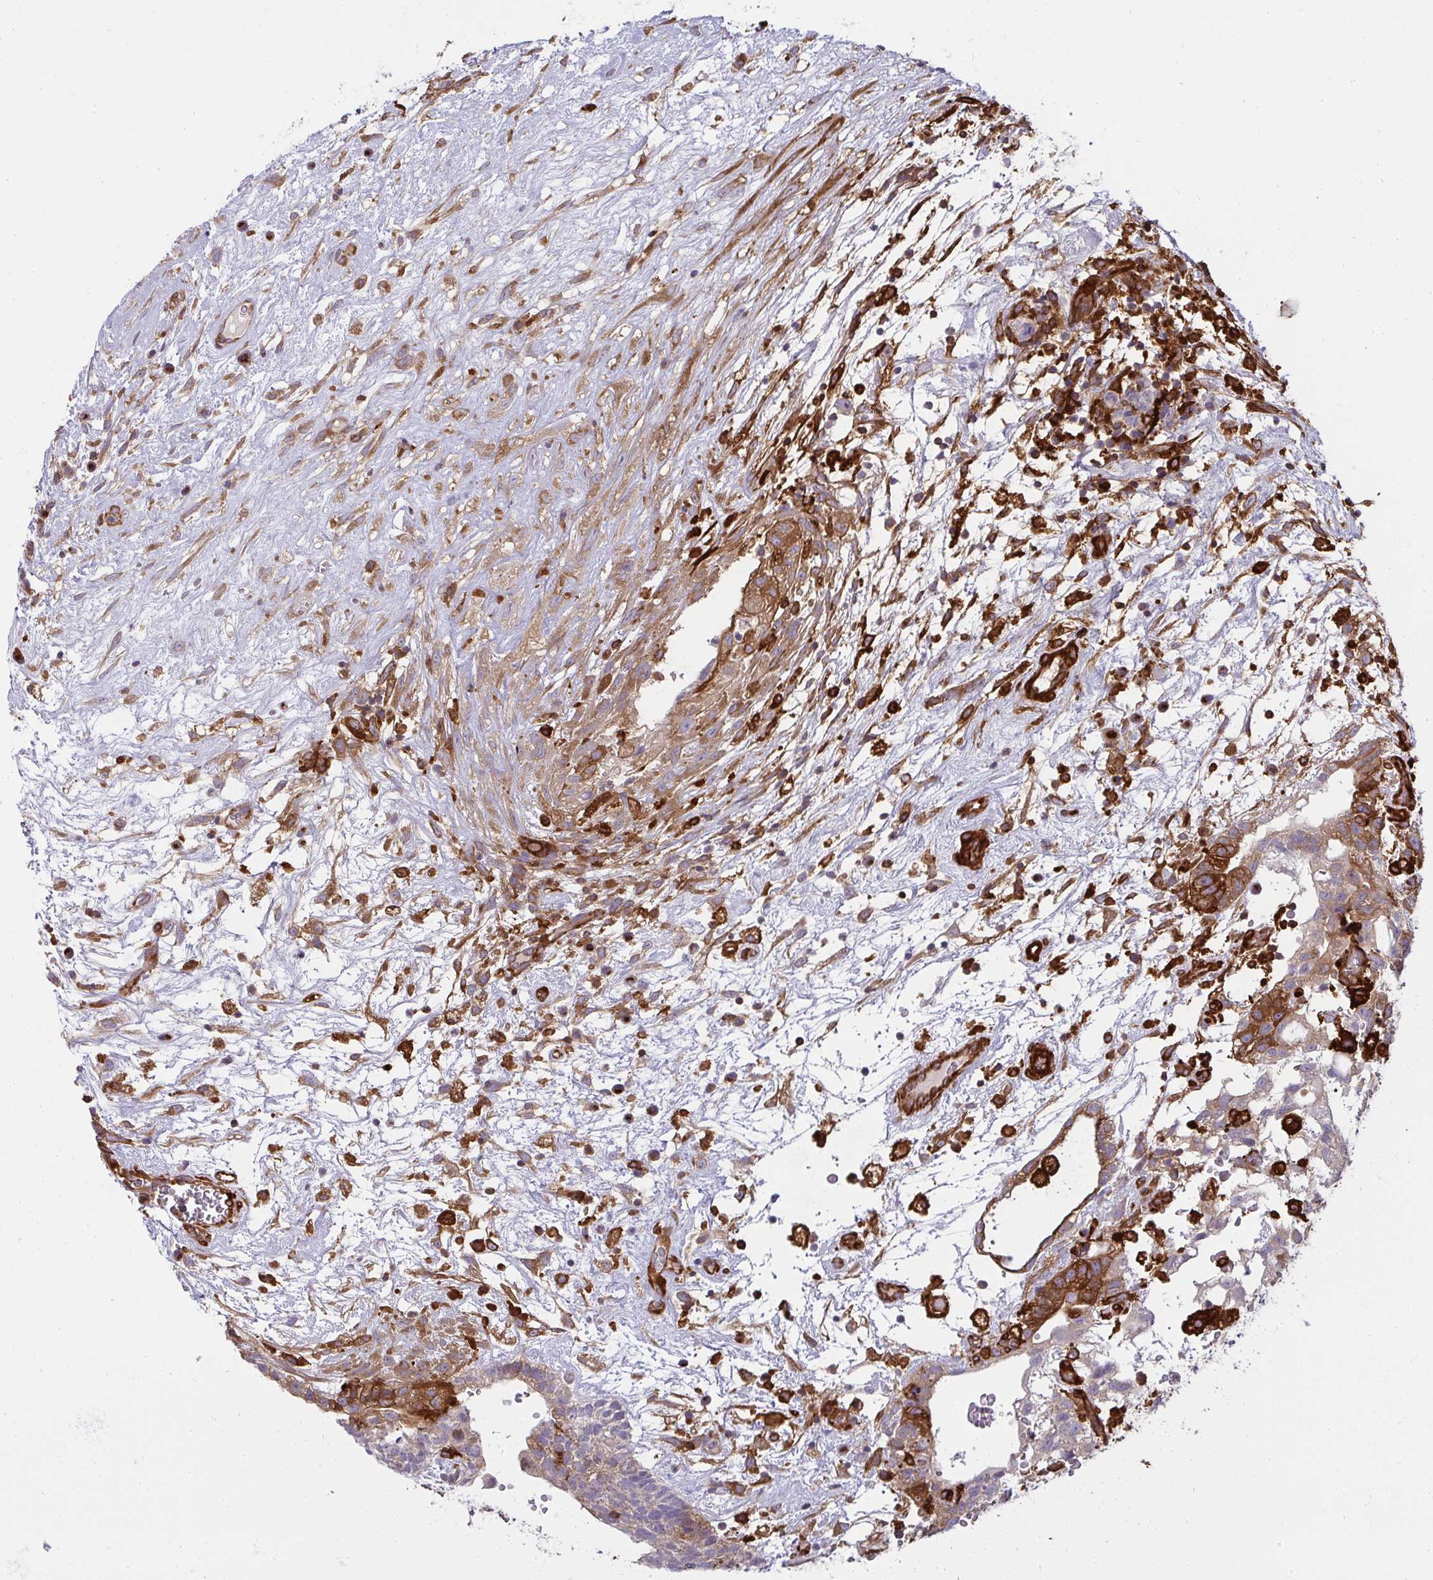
{"staining": {"intensity": "strong", "quantity": "<25%", "location": "cytoplasmic/membranous"}, "tissue": "testis cancer", "cell_type": "Tumor cells", "image_type": "cancer", "snomed": [{"axis": "morphology", "description": "Normal tissue, NOS"}, {"axis": "morphology", "description": "Carcinoma, Embryonal, NOS"}, {"axis": "topography", "description": "Testis"}], "caption": "The photomicrograph displays a brown stain indicating the presence of a protein in the cytoplasmic/membranous of tumor cells in testis cancer. Nuclei are stained in blue.", "gene": "IFIT3", "patient": {"sex": "male", "age": 32}}